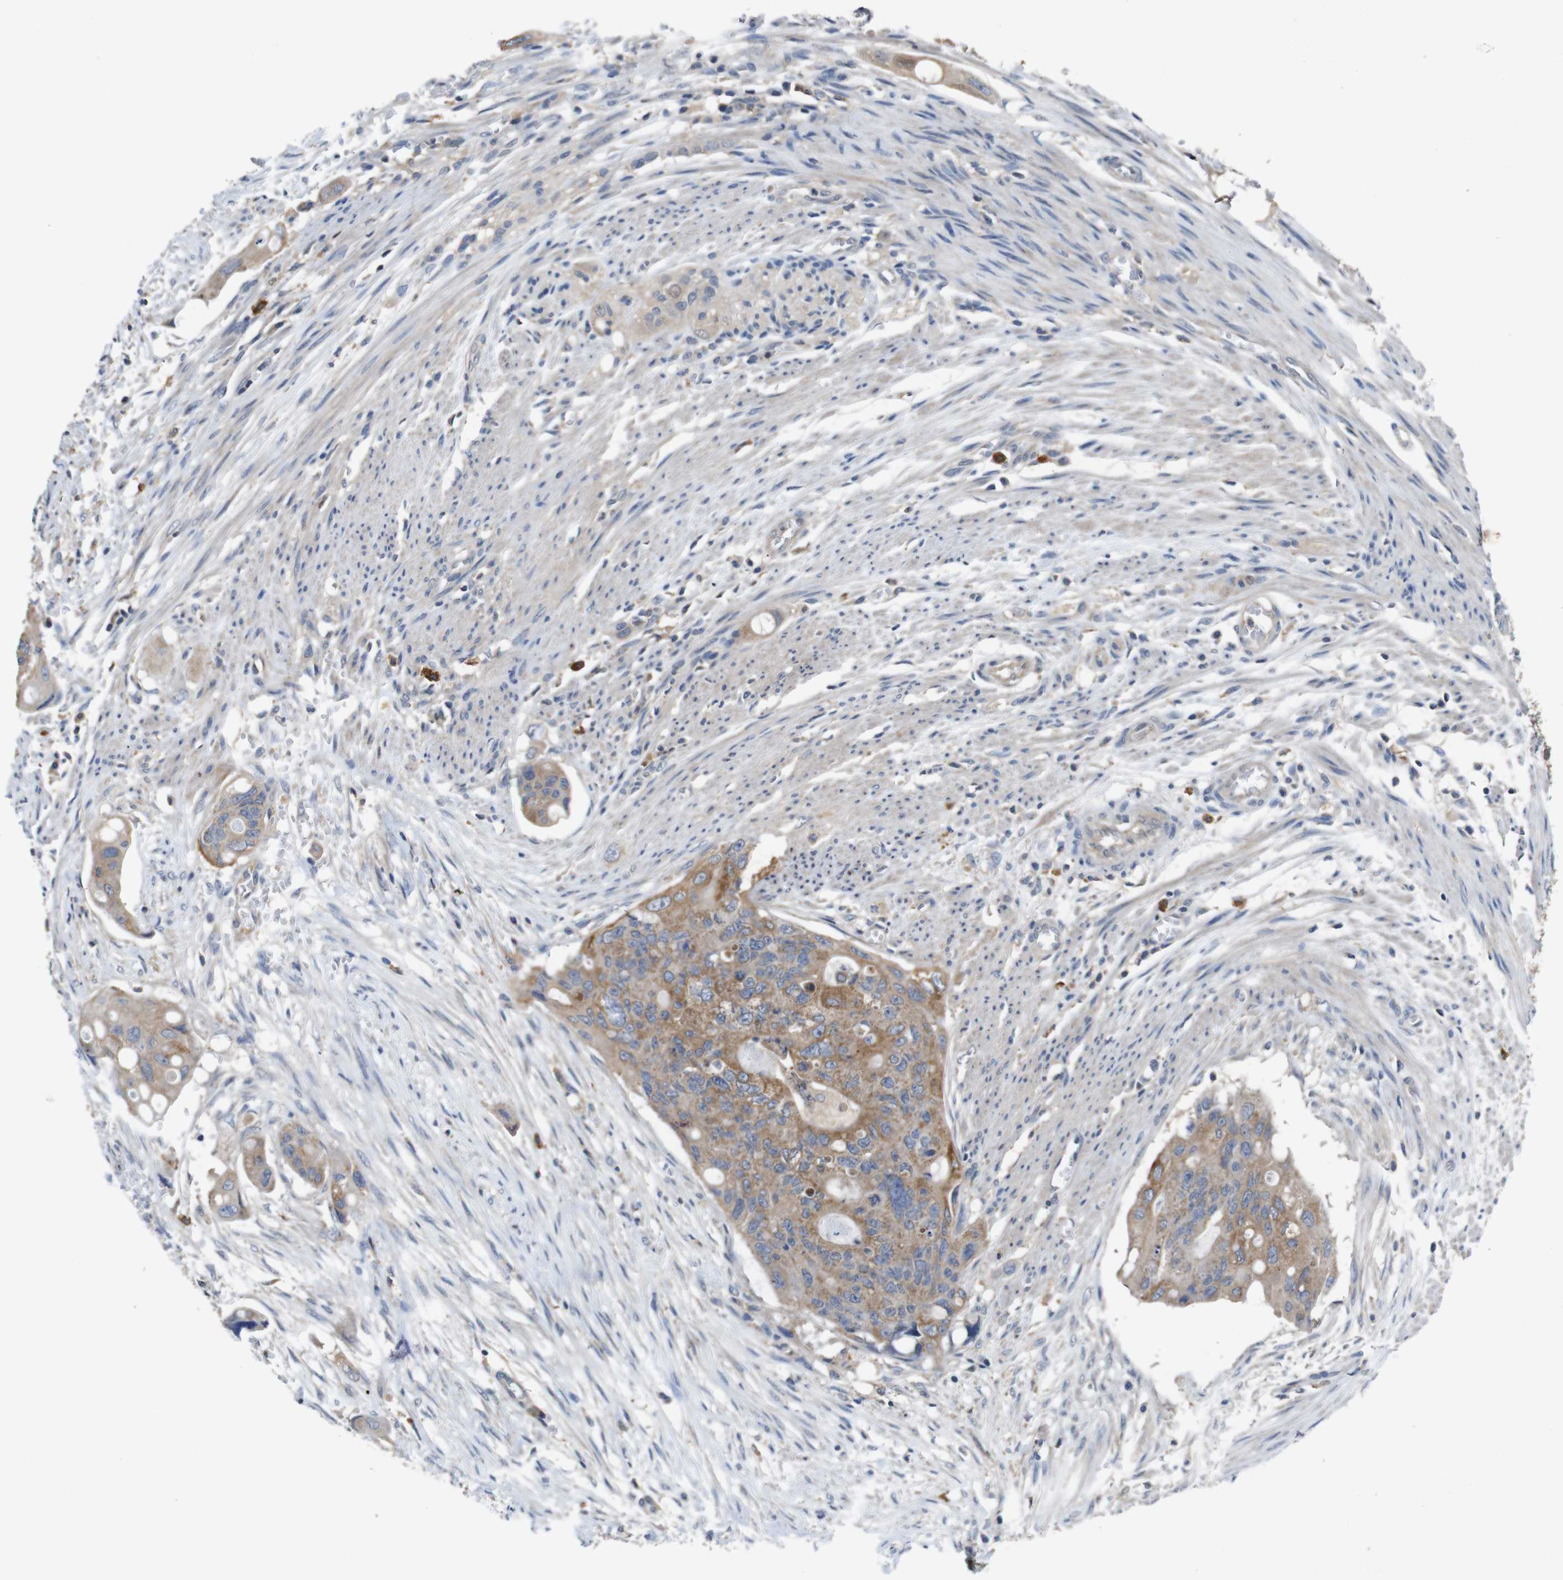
{"staining": {"intensity": "moderate", "quantity": ">75%", "location": "cytoplasmic/membranous"}, "tissue": "colorectal cancer", "cell_type": "Tumor cells", "image_type": "cancer", "snomed": [{"axis": "morphology", "description": "Adenocarcinoma, NOS"}, {"axis": "topography", "description": "Colon"}], "caption": "This is a micrograph of immunohistochemistry (IHC) staining of colorectal cancer, which shows moderate staining in the cytoplasmic/membranous of tumor cells.", "gene": "GLIPR1", "patient": {"sex": "female", "age": 57}}